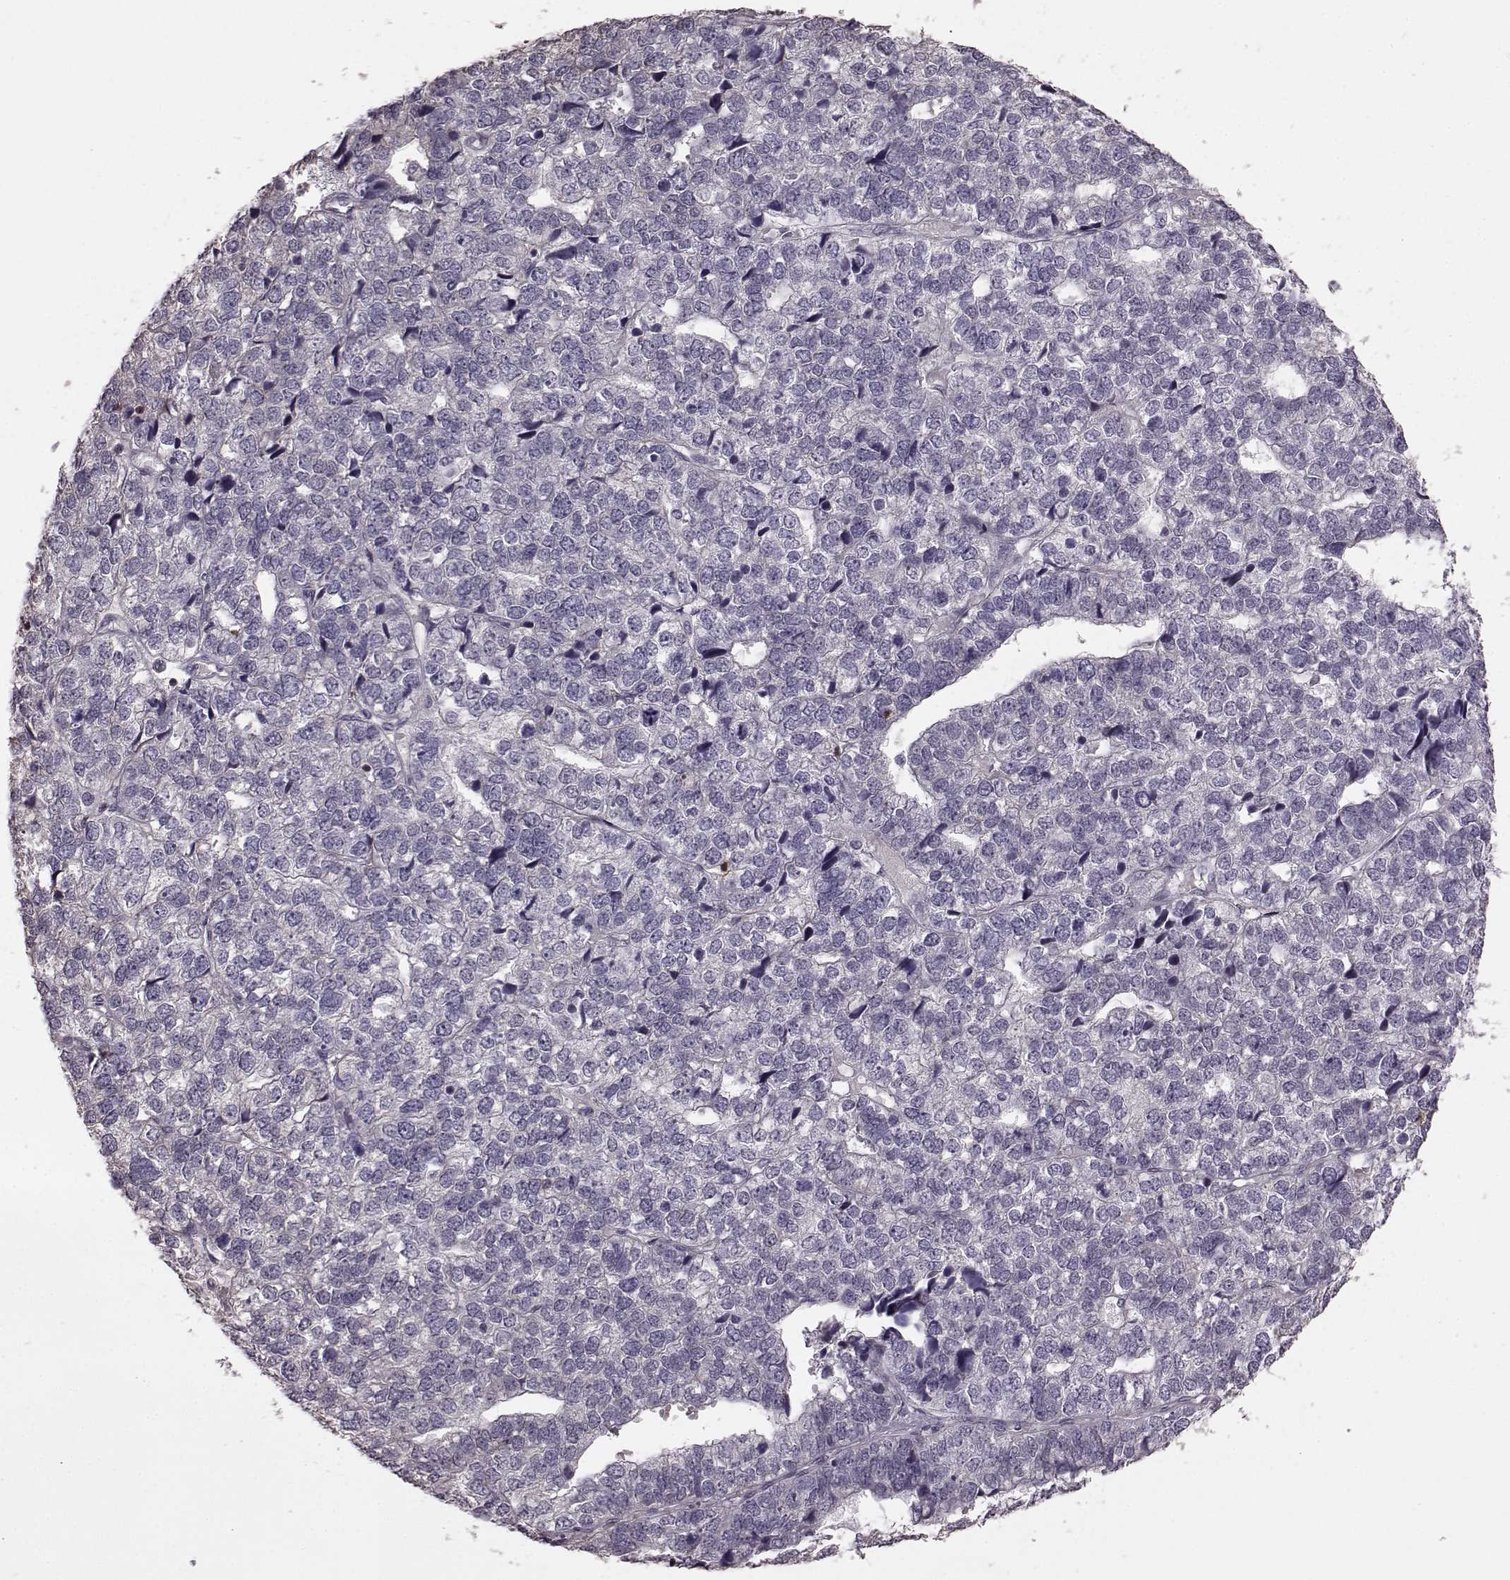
{"staining": {"intensity": "negative", "quantity": "none", "location": "none"}, "tissue": "stomach cancer", "cell_type": "Tumor cells", "image_type": "cancer", "snomed": [{"axis": "morphology", "description": "Adenocarcinoma, NOS"}, {"axis": "topography", "description": "Stomach"}], "caption": "The image reveals no staining of tumor cells in stomach cancer.", "gene": "PDCD1", "patient": {"sex": "male", "age": 69}}